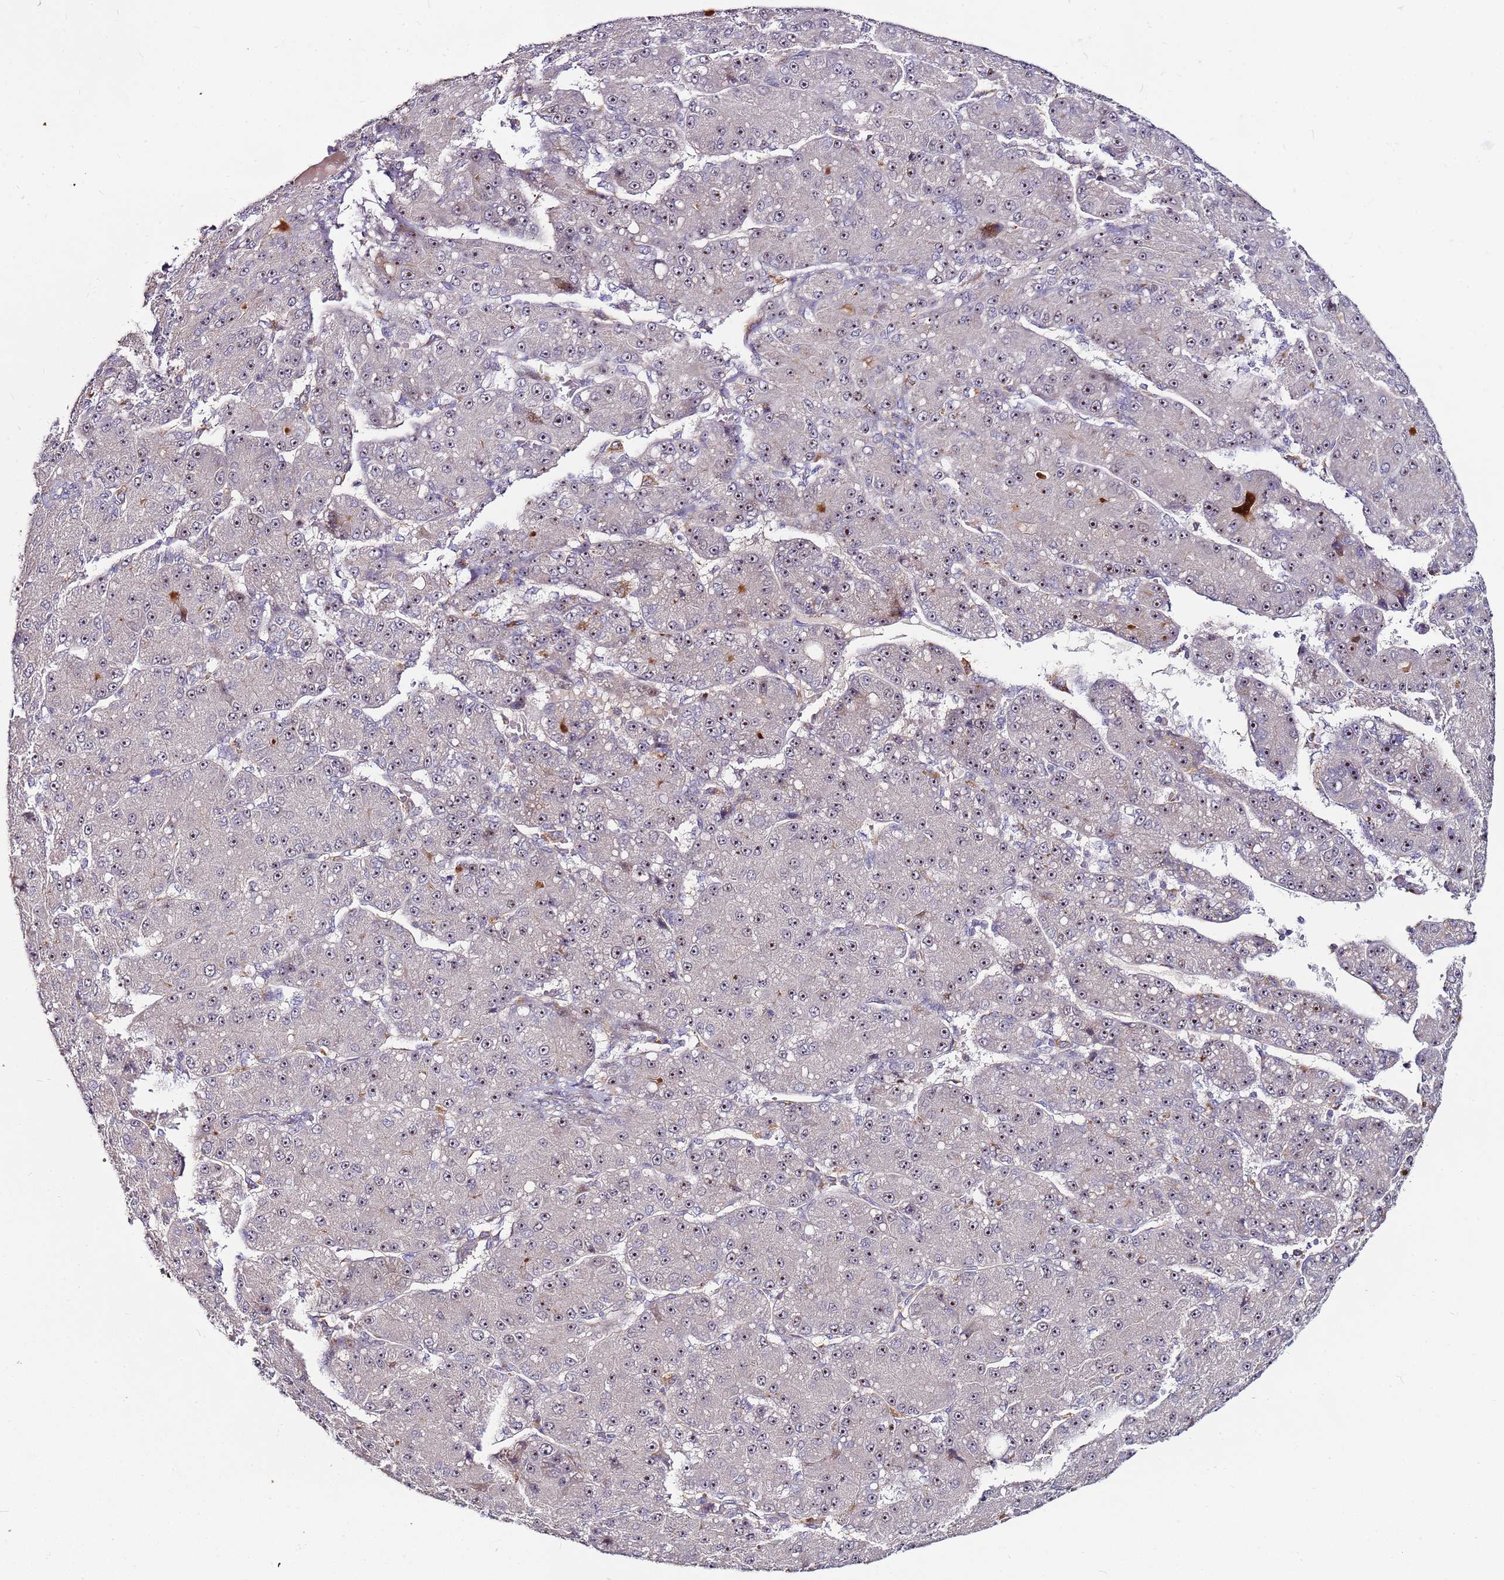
{"staining": {"intensity": "moderate", "quantity": ">75%", "location": "nuclear"}, "tissue": "liver cancer", "cell_type": "Tumor cells", "image_type": "cancer", "snomed": [{"axis": "morphology", "description": "Carcinoma, Hepatocellular, NOS"}, {"axis": "topography", "description": "Liver"}], "caption": "Human hepatocellular carcinoma (liver) stained with a brown dye shows moderate nuclear positive positivity in about >75% of tumor cells.", "gene": "KRI1", "patient": {"sex": "male", "age": 67}}